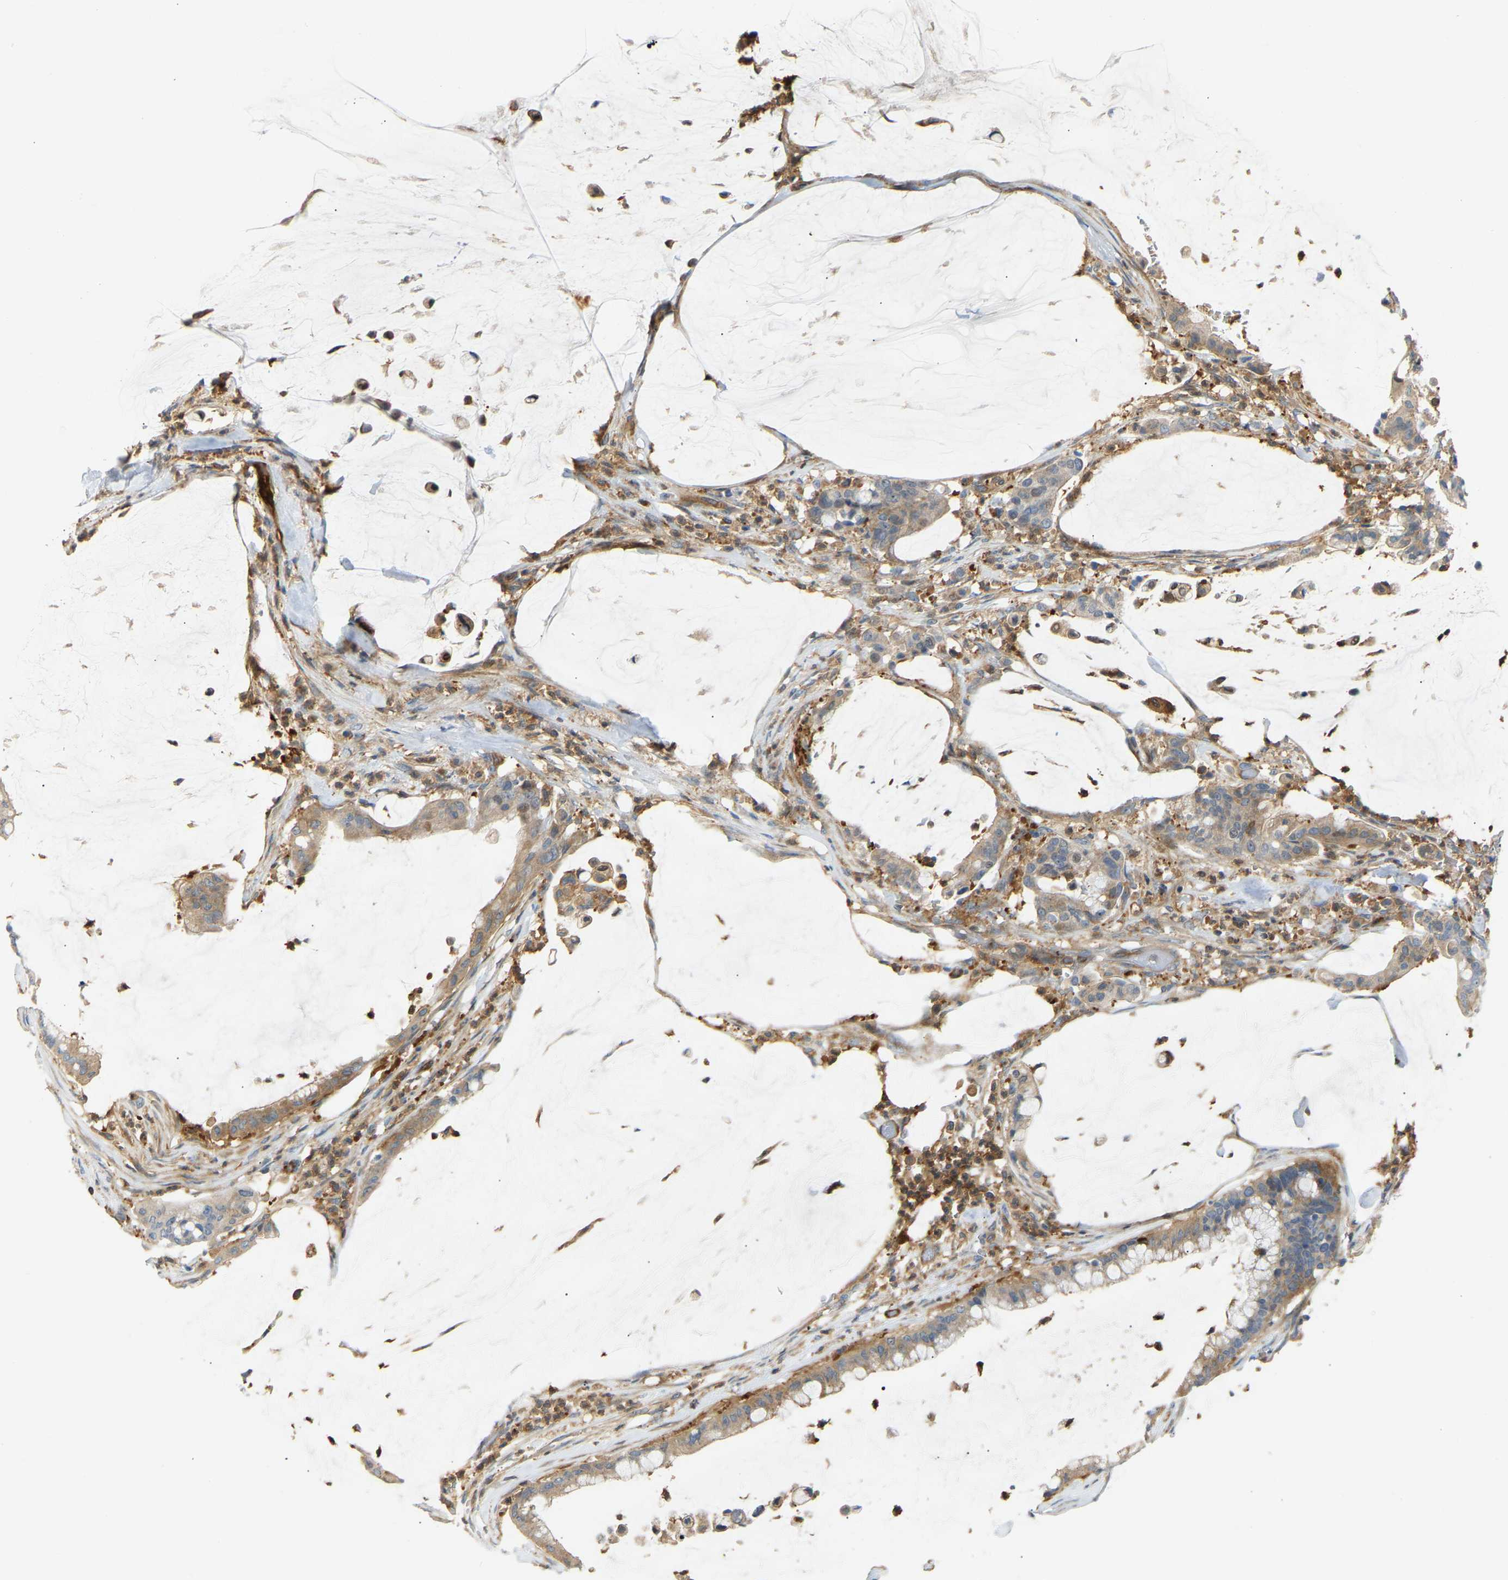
{"staining": {"intensity": "moderate", "quantity": "25%-75%", "location": "cytoplasmic/membranous"}, "tissue": "pancreatic cancer", "cell_type": "Tumor cells", "image_type": "cancer", "snomed": [{"axis": "morphology", "description": "Adenocarcinoma, NOS"}, {"axis": "topography", "description": "Pancreas"}], "caption": "Moderate cytoplasmic/membranous expression for a protein is appreciated in approximately 25%-75% of tumor cells of pancreatic adenocarcinoma using immunohistochemistry (IHC).", "gene": "PLCG2", "patient": {"sex": "male", "age": 41}}